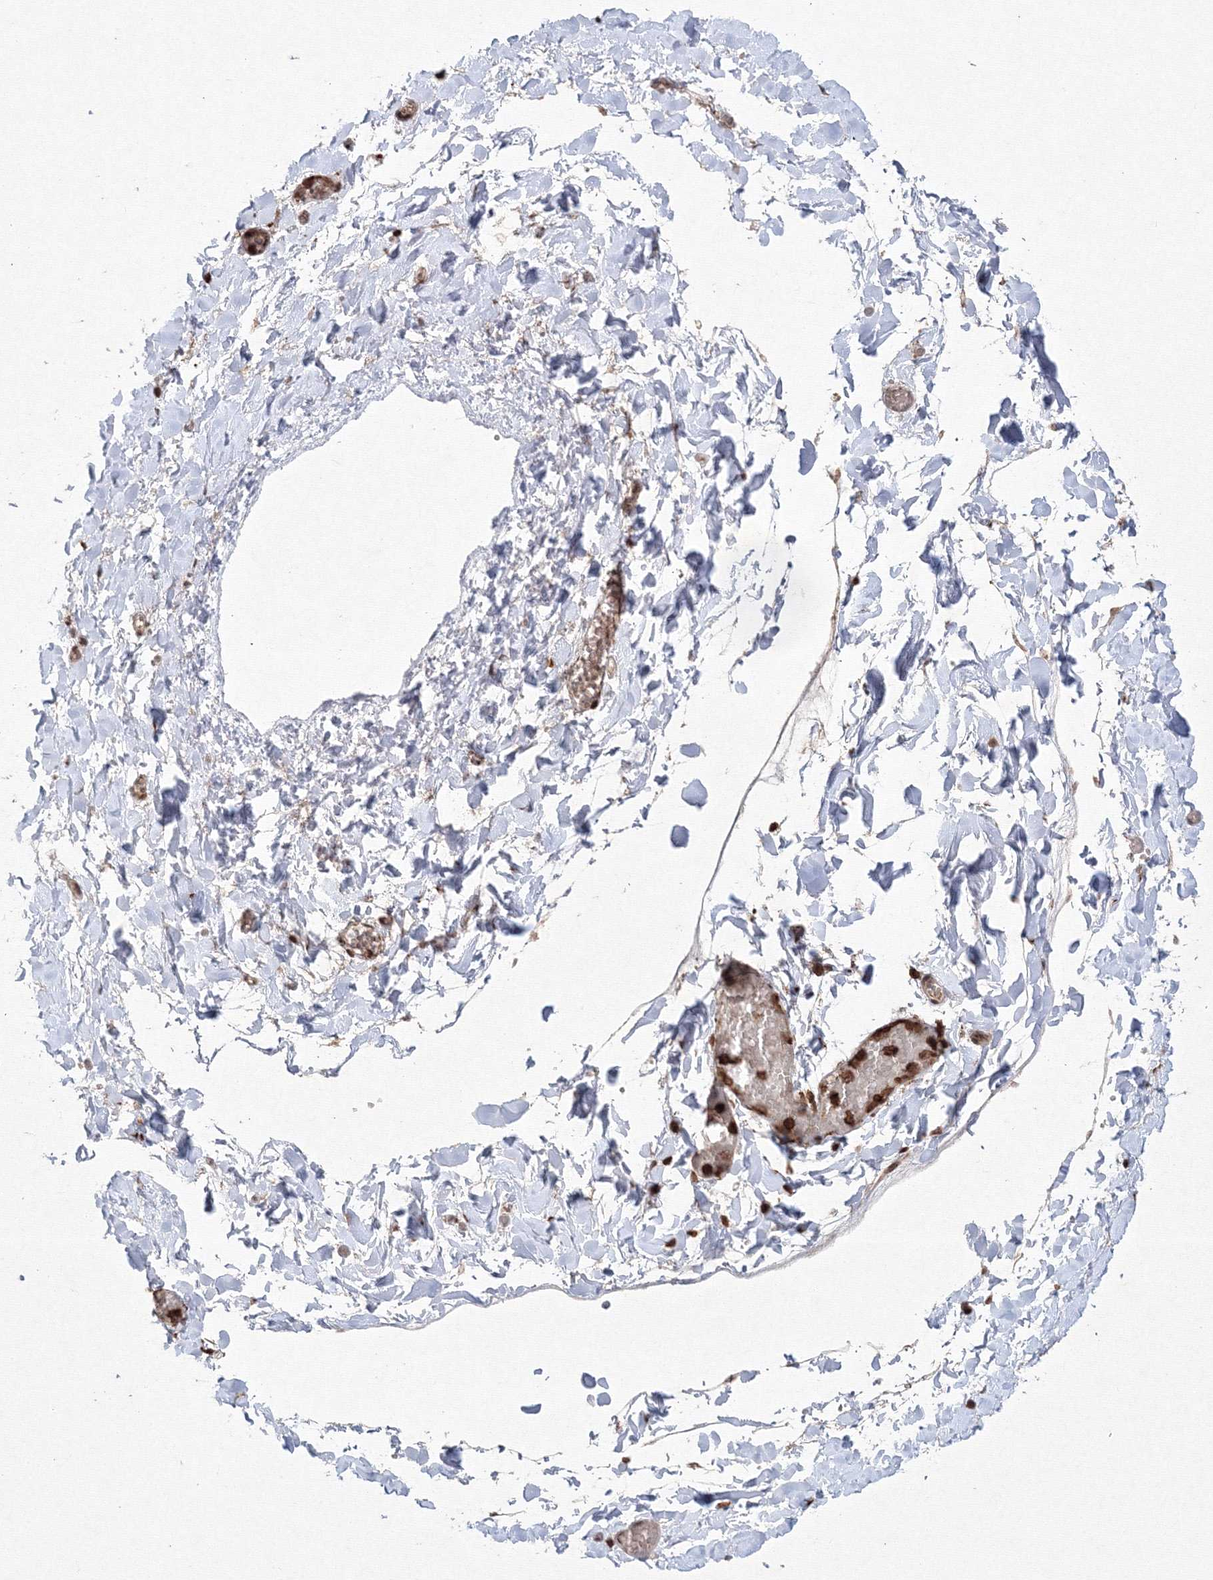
{"staining": {"intensity": "negative", "quantity": "none", "location": "none"}, "tissue": "adipose tissue", "cell_type": "Adipocytes", "image_type": "normal", "snomed": [{"axis": "morphology", "description": "Normal tissue, NOS"}, {"axis": "topography", "description": "Gallbladder"}, {"axis": "topography", "description": "Peripheral nerve tissue"}], "caption": "IHC of unremarkable adipose tissue reveals no staining in adipocytes.", "gene": "MKRN2", "patient": {"sex": "male", "age": 38}}